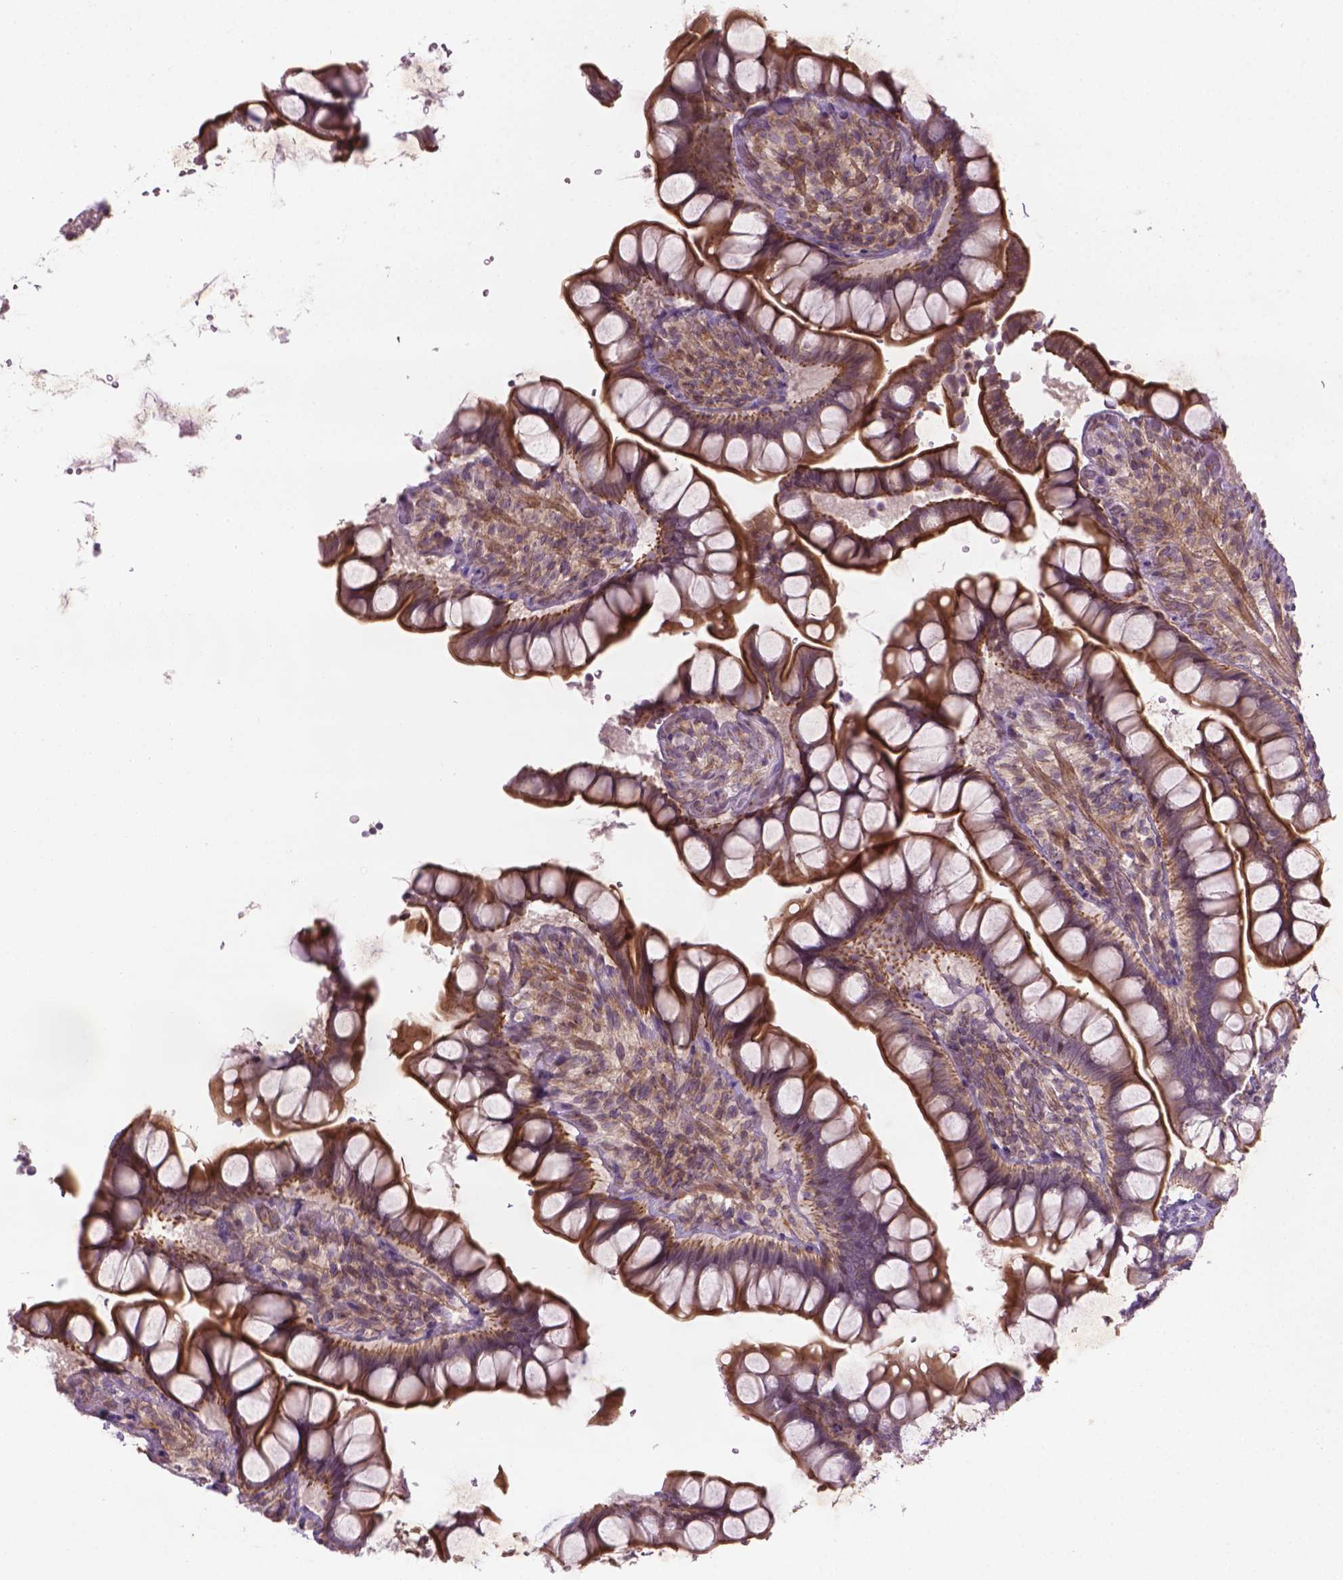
{"staining": {"intensity": "moderate", "quantity": ">75%", "location": "cytoplasmic/membranous"}, "tissue": "small intestine", "cell_type": "Glandular cells", "image_type": "normal", "snomed": [{"axis": "morphology", "description": "Normal tissue, NOS"}, {"axis": "topography", "description": "Small intestine"}], "caption": "A medium amount of moderate cytoplasmic/membranous staining is appreciated in approximately >75% of glandular cells in benign small intestine.", "gene": "TCHP", "patient": {"sex": "male", "age": 70}}